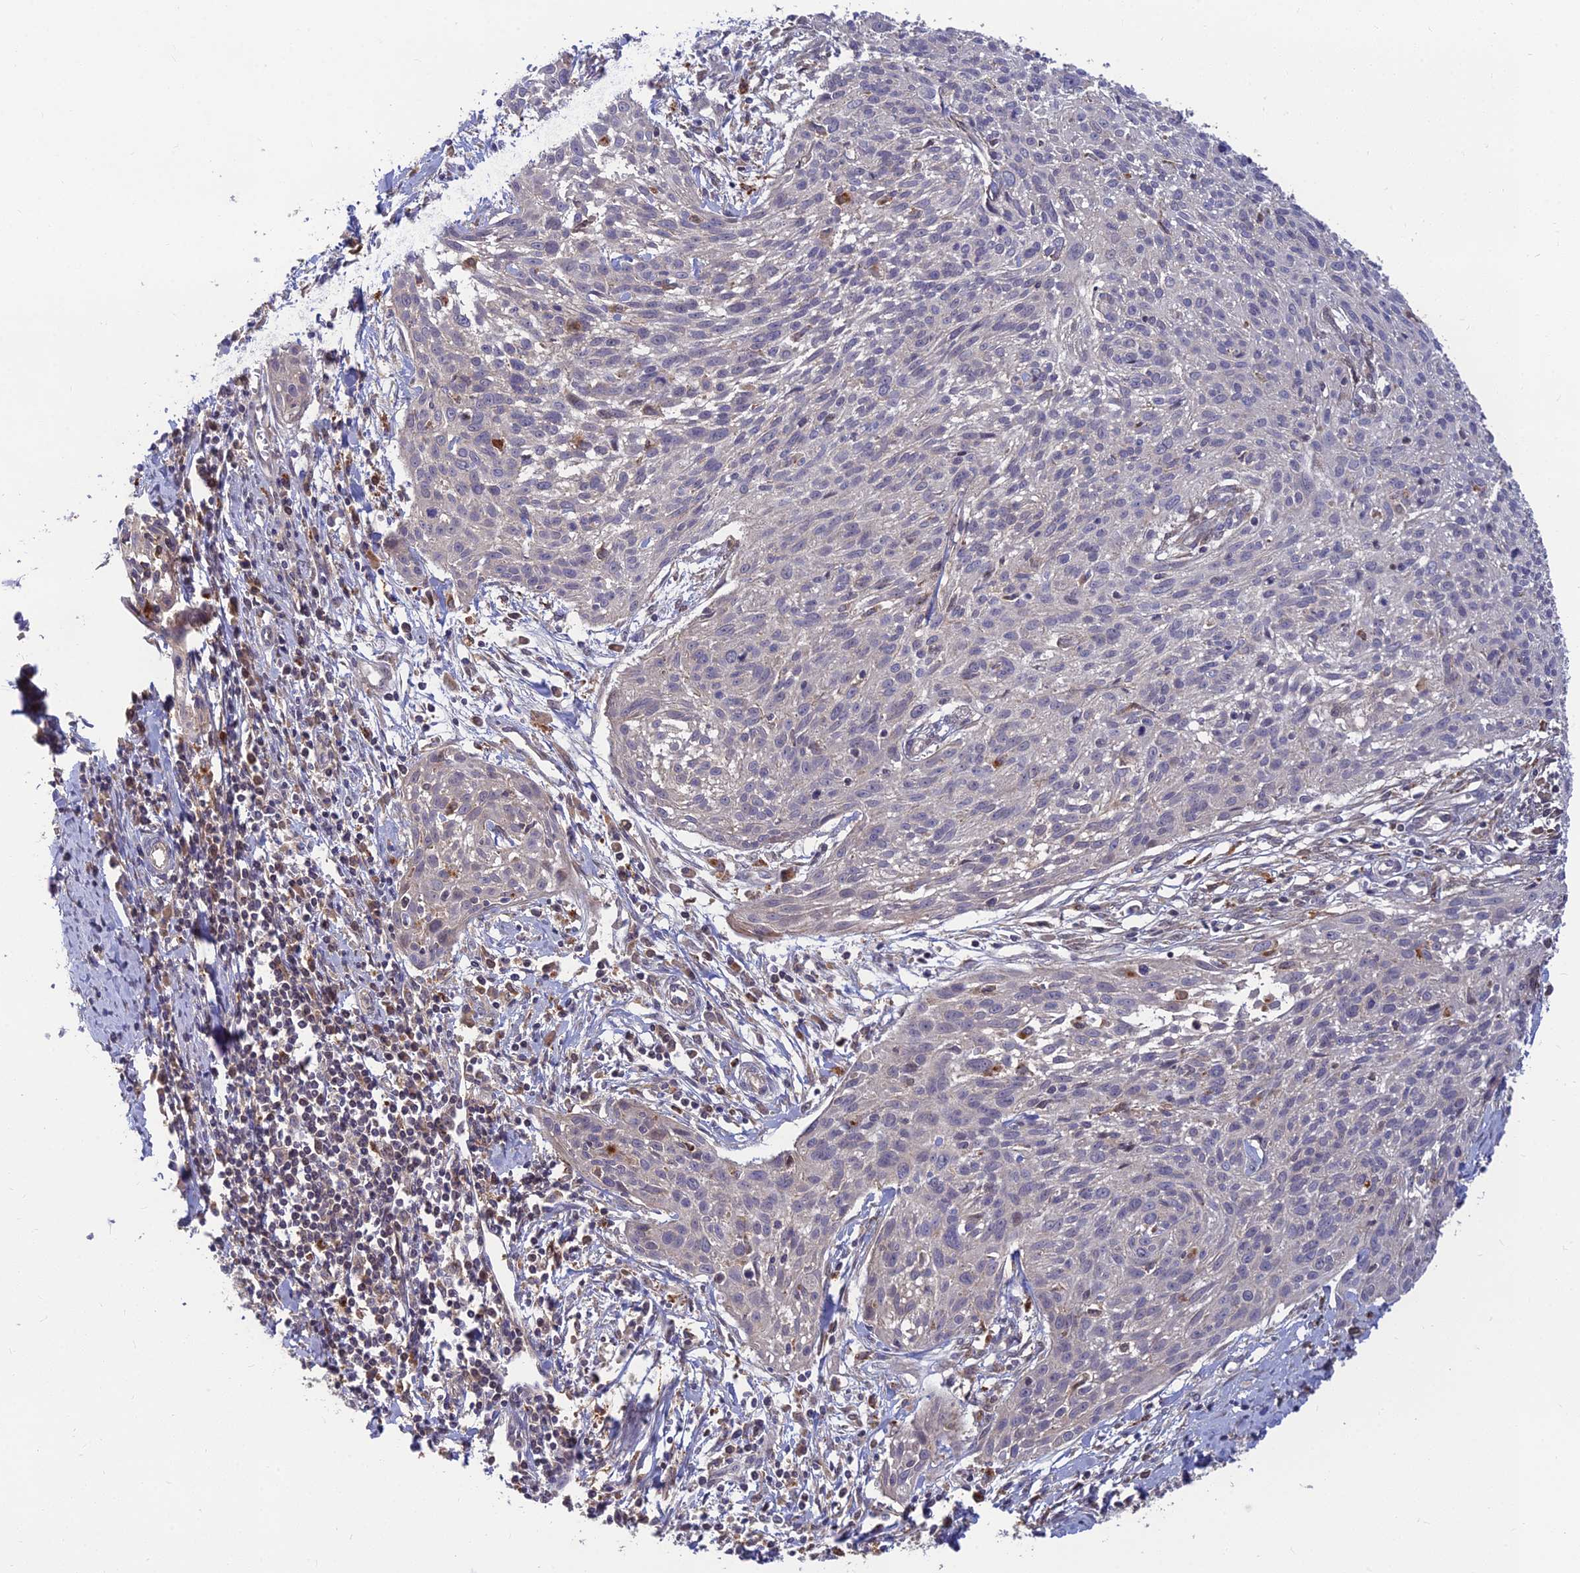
{"staining": {"intensity": "negative", "quantity": "none", "location": "none"}, "tissue": "cervical cancer", "cell_type": "Tumor cells", "image_type": "cancer", "snomed": [{"axis": "morphology", "description": "Squamous cell carcinoma, NOS"}, {"axis": "topography", "description": "Cervix"}], "caption": "There is no significant staining in tumor cells of cervical squamous cell carcinoma. The staining is performed using DAB (3,3'-diaminobenzidine) brown chromogen with nuclei counter-stained in using hematoxylin.", "gene": "FAM151B", "patient": {"sex": "female", "age": 51}}